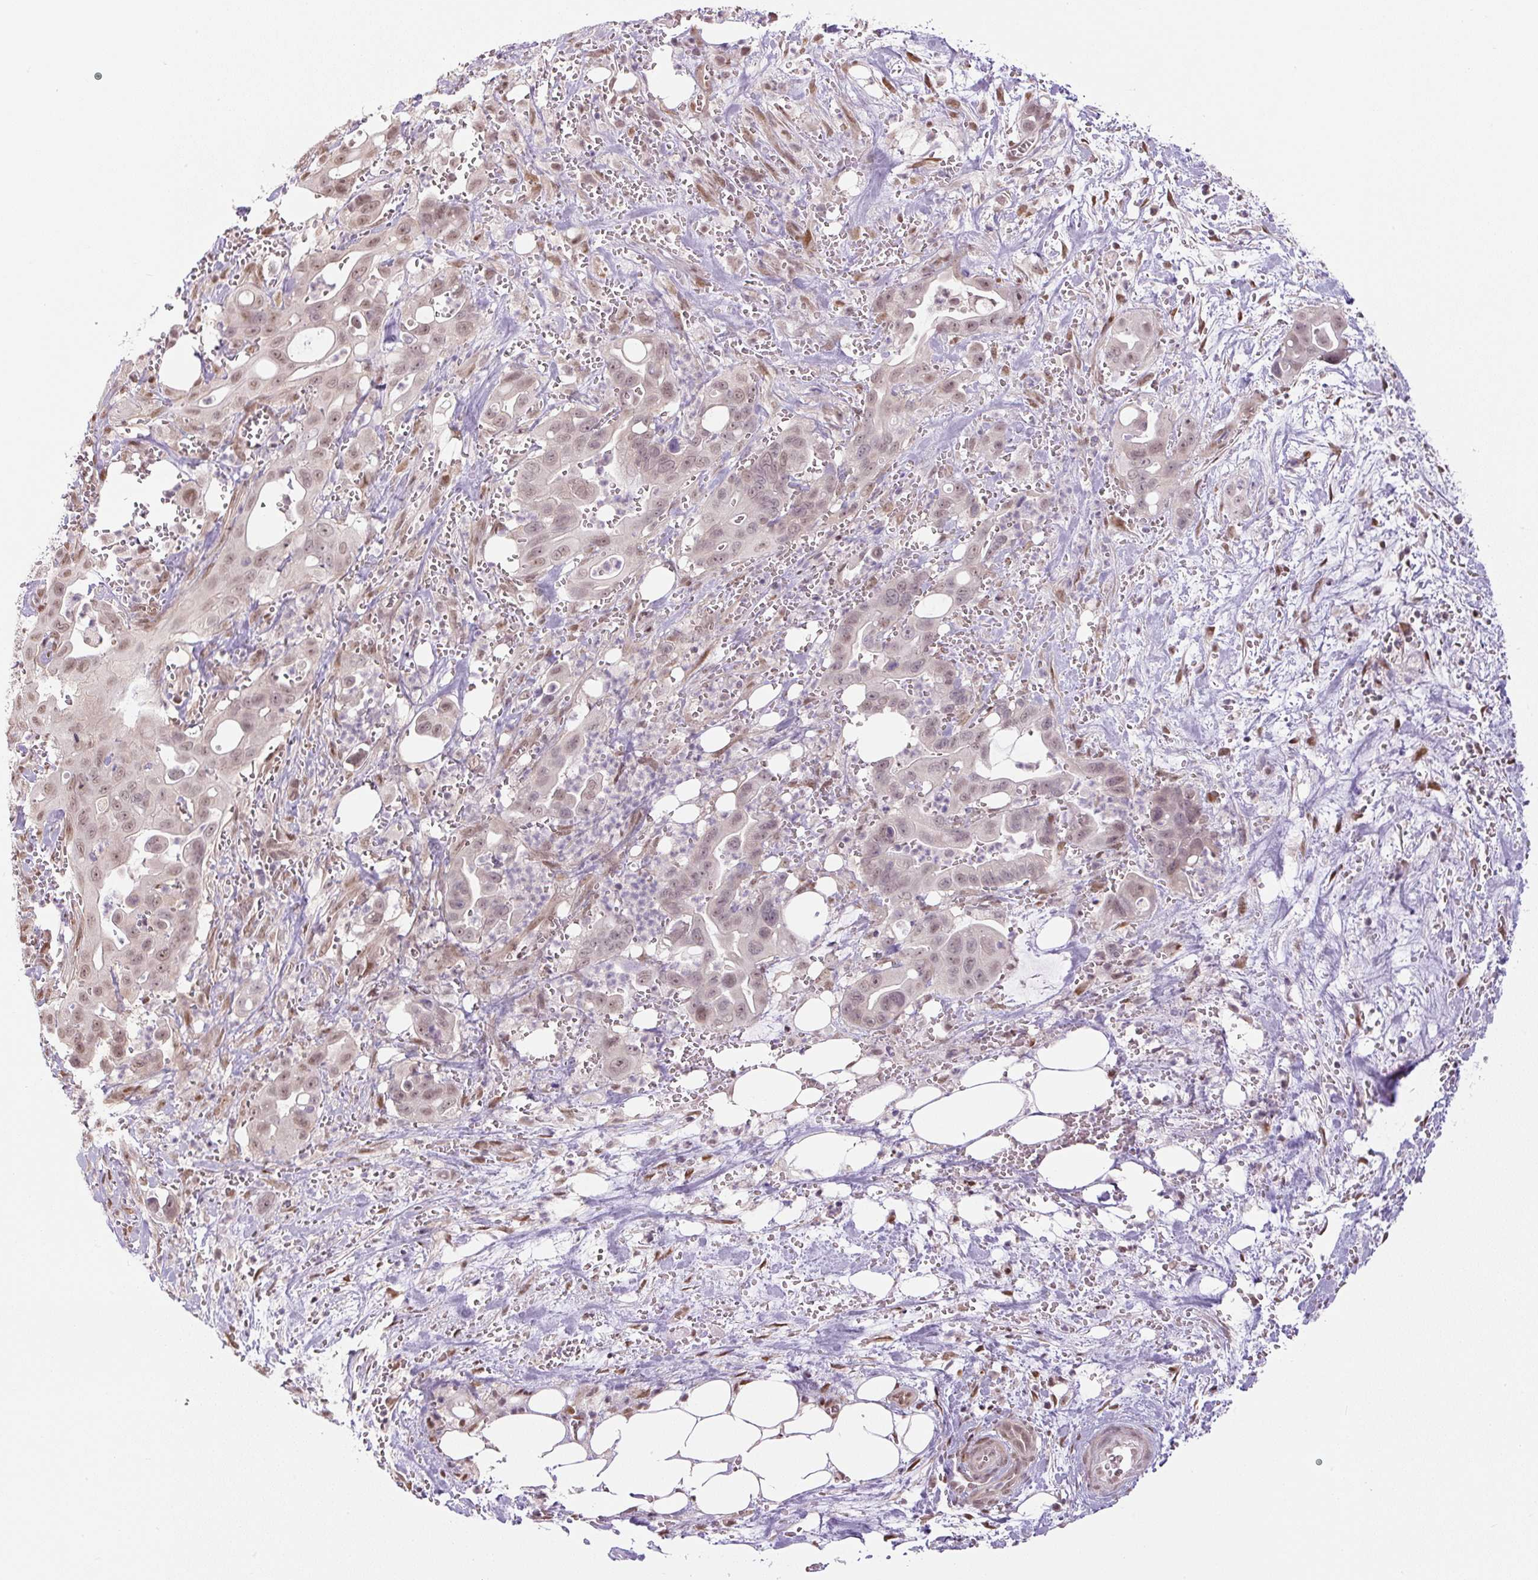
{"staining": {"intensity": "moderate", "quantity": "25%-75%", "location": "nuclear"}, "tissue": "pancreatic cancer", "cell_type": "Tumor cells", "image_type": "cancer", "snomed": [{"axis": "morphology", "description": "Adenocarcinoma, NOS"}, {"axis": "topography", "description": "Pancreas"}], "caption": "Pancreatic adenocarcinoma was stained to show a protein in brown. There is medium levels of moderate nuclear expression in approximately 25%-75% of tumor cells. (IHC, brightfield microscopy, high magnification).", "gene": "TCFL5", "patient": {"sex": "male", "age": 61}}